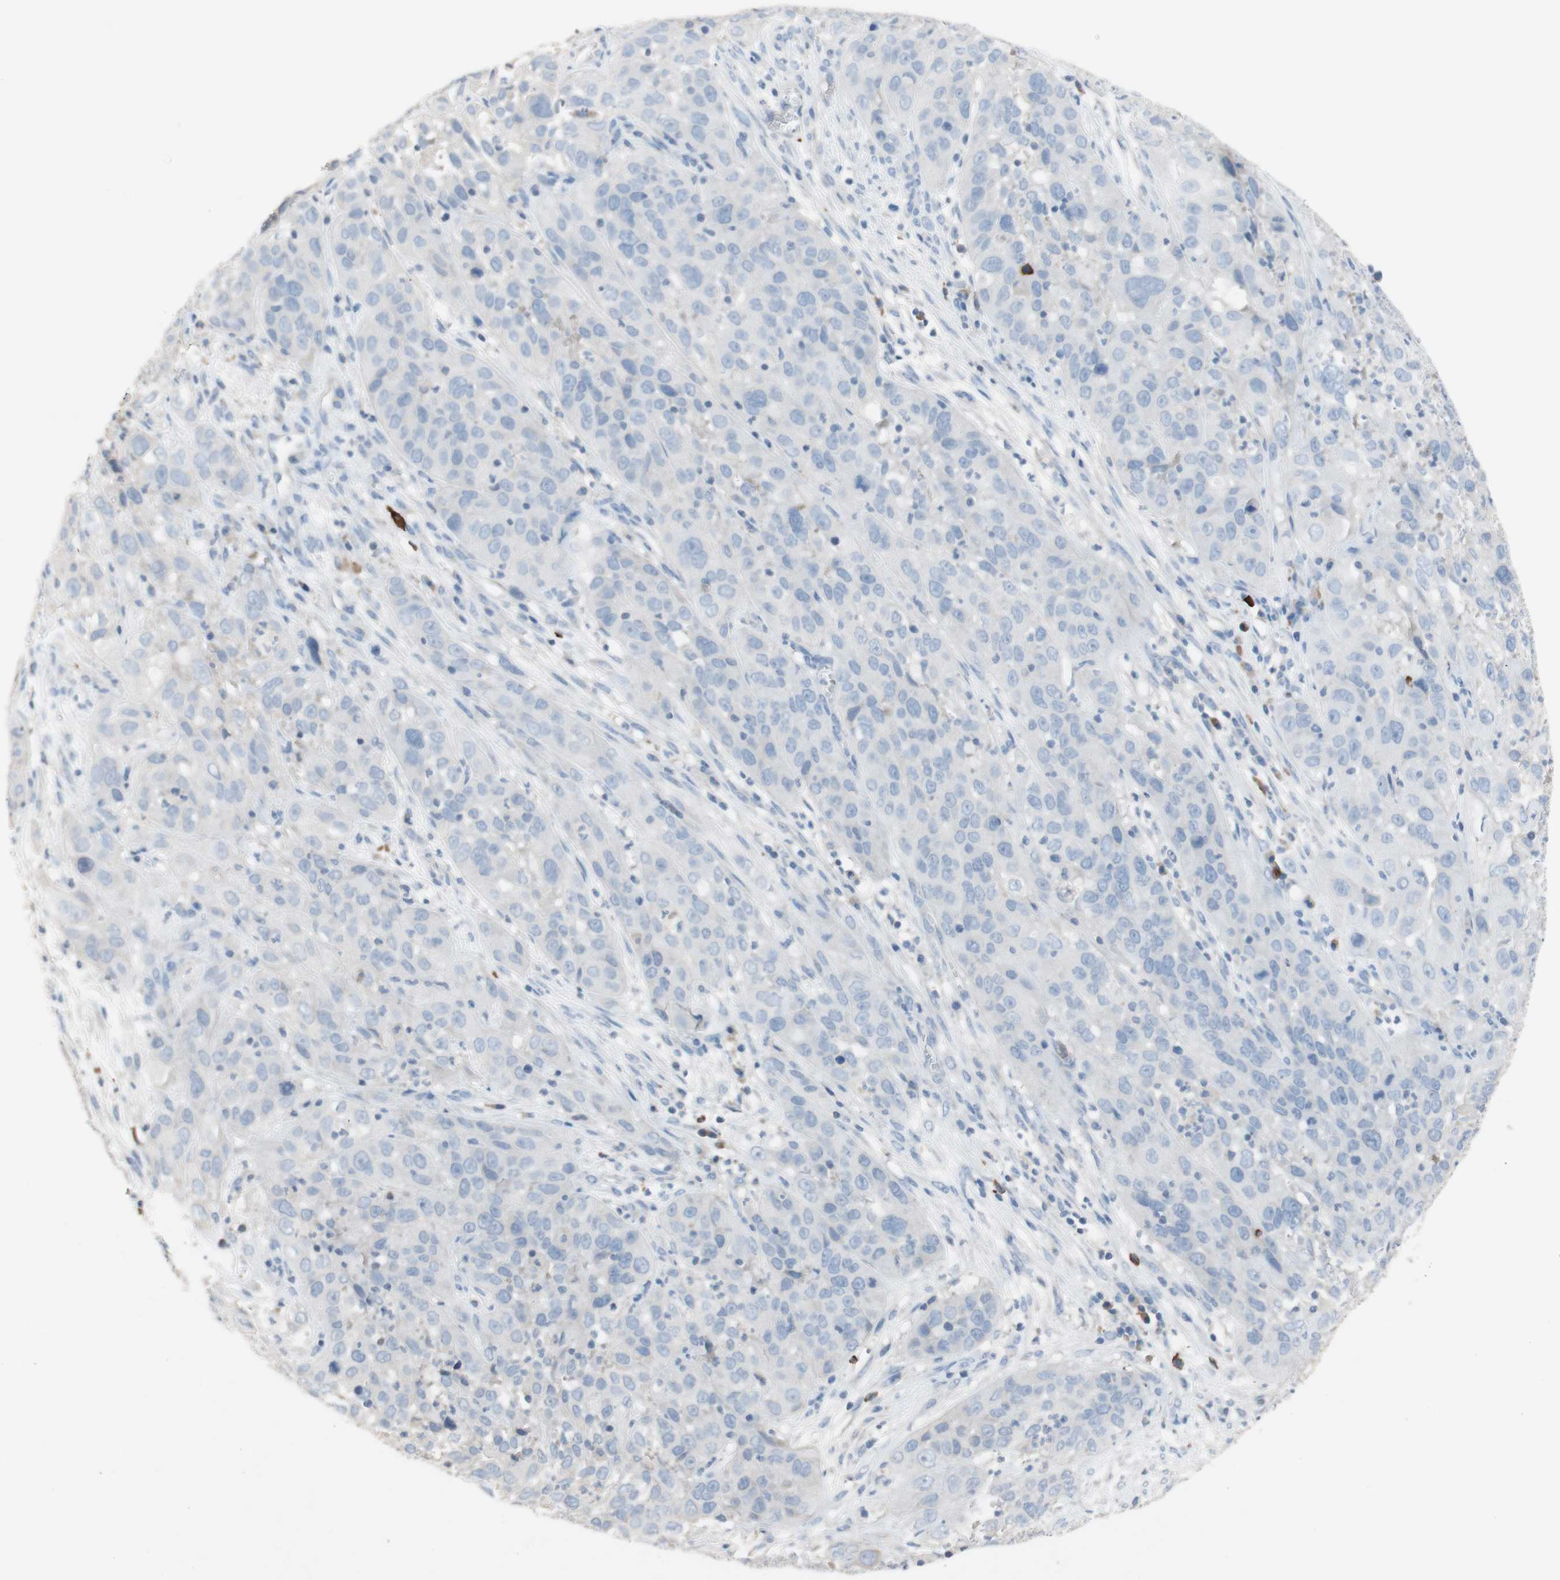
{"staining": {"intensity": "negative", "quantity": "none", "location": "none"}, "tissue": "cervical cancer", "cell_type": "Tumor cells", "image_type": "cancer", "snomed": [{"axis": "morphology", "description": "Squamous cell carcinoma, NOS"}, {"axis": "topography", "description": "Cervix"}], "caption": "Human cervical cancer stained for a protein using IHC displays no expression in tumor cells.", "gene": "PACSIN1", "patient": {"sex": "female", "age": 32}}